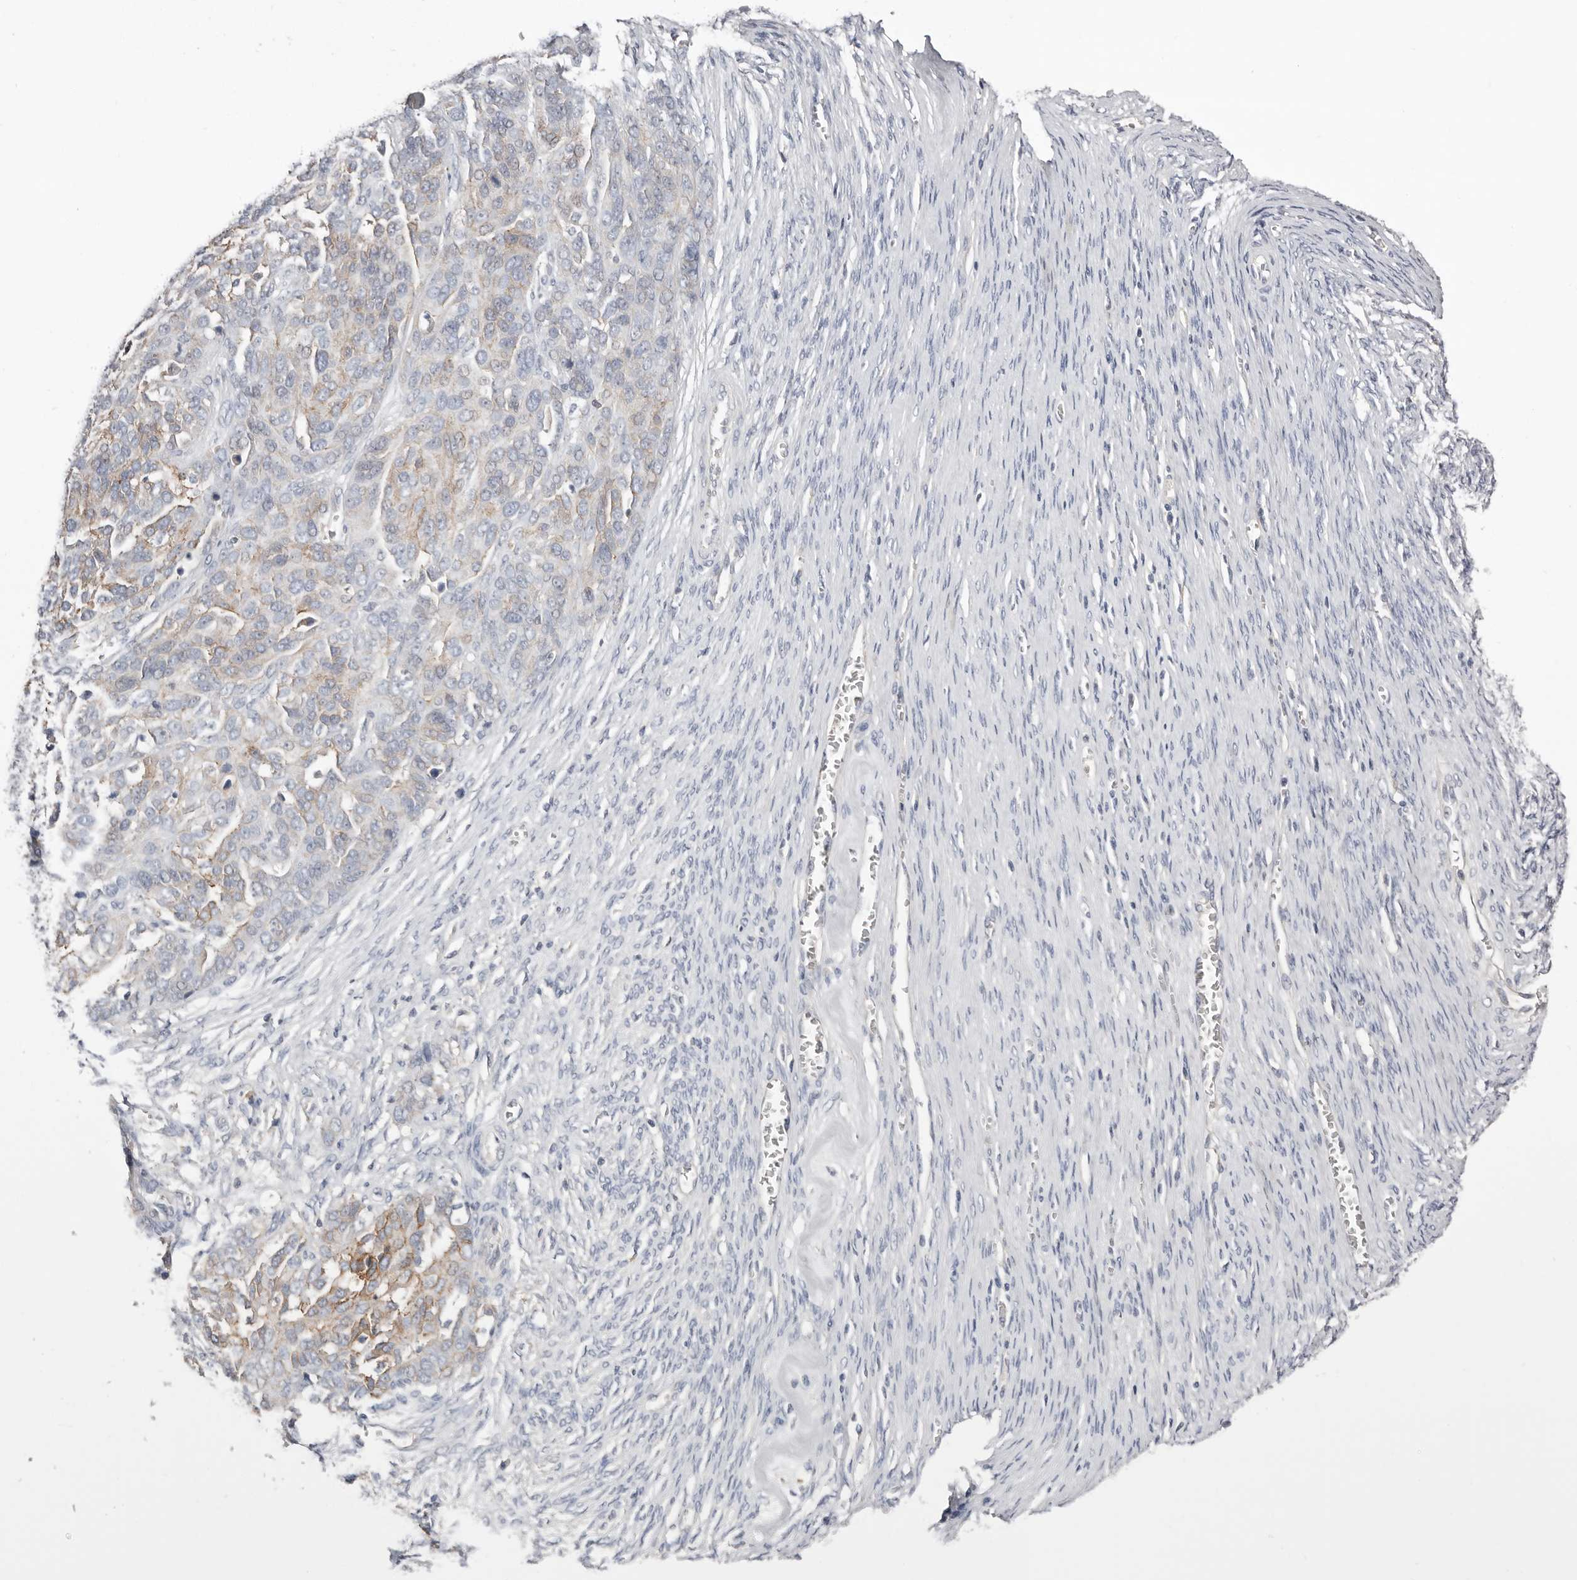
{"staining": {"intensity": "weak", "quantity": "25%-75%", "location": "cytoplasmic/membranous"}, "tissue": "ovarian cancer", "cell_type": "Tumor cells", "image_type": "cancer", "snomed": [{"axis": "morphology", "description": "Cystadenocarcinoma, serous, NOS"}, {"axis": "topography", "description": "Ovary"}], "caption": "Serous cystadenocarcinoma (ovarian) stained for a protein (brown) exhibits weak cytoplasmic/membranous positive positivity in about 25%-75% of tumor cells.", "gene": "S100A14", "patient": {"sex": "female", "age": 44}}